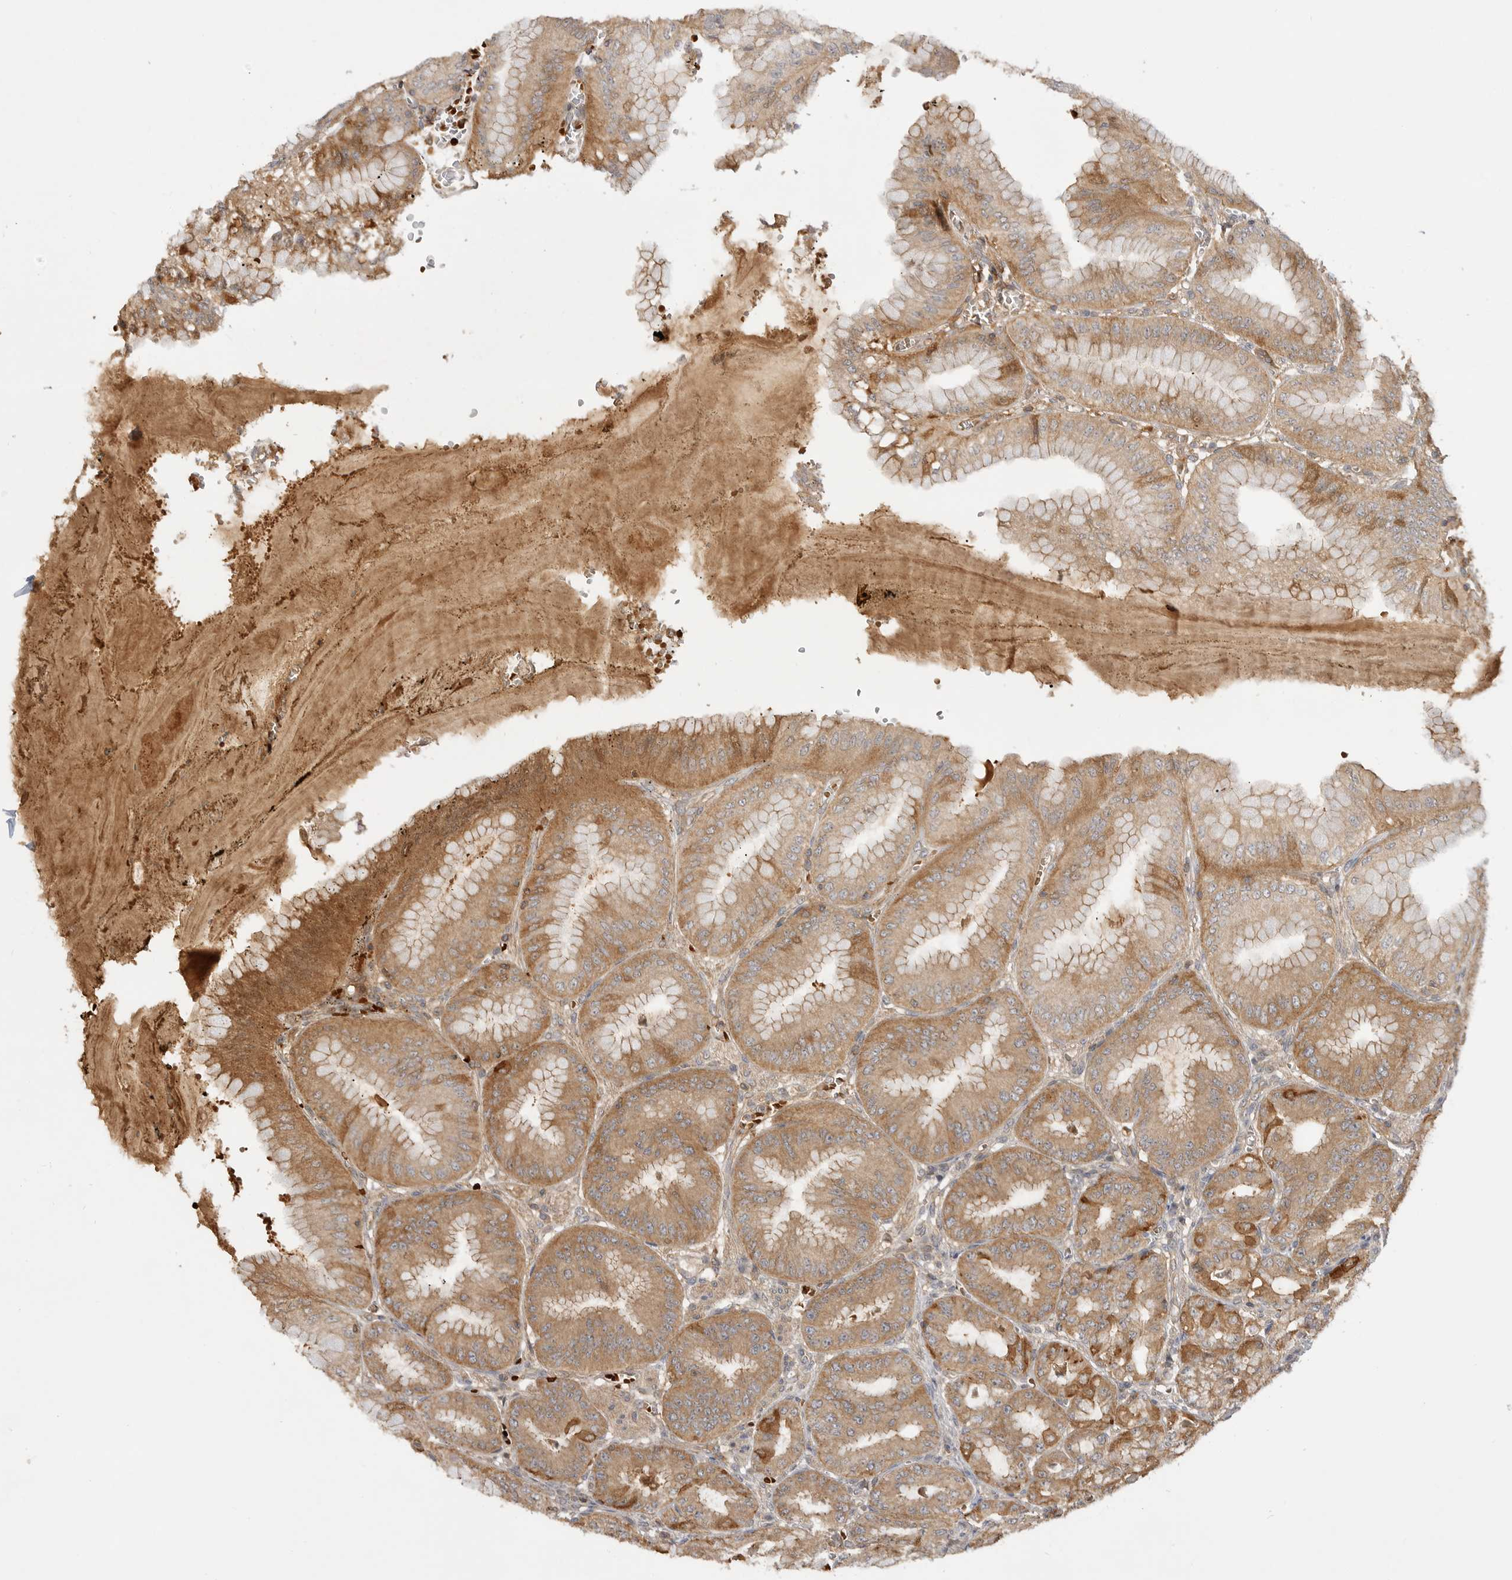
{"staining": {"intensity": "strong", "quantity": "25%-75%", "location": "cytoplasmic/membranous"}, "tissue": "stomach", "cell_type": "Glandular cells", "image_type": "normal", "snomed": [{"axis": "morphology", "description": "Normal tissue, NOS"}, {"axis": "topography", "description": "Stomach, lower"}], "caption": "Normal stomach exhibits strong cytoplasmic/membranous expression in about 25%-75% of glandular cells, visualized by immunohistochemistry. (brown staining indicates protein expression, while blue staining denotes nuclei).", "gene": "CLDN12", "patient": {"sex": "male", "age": 71}}